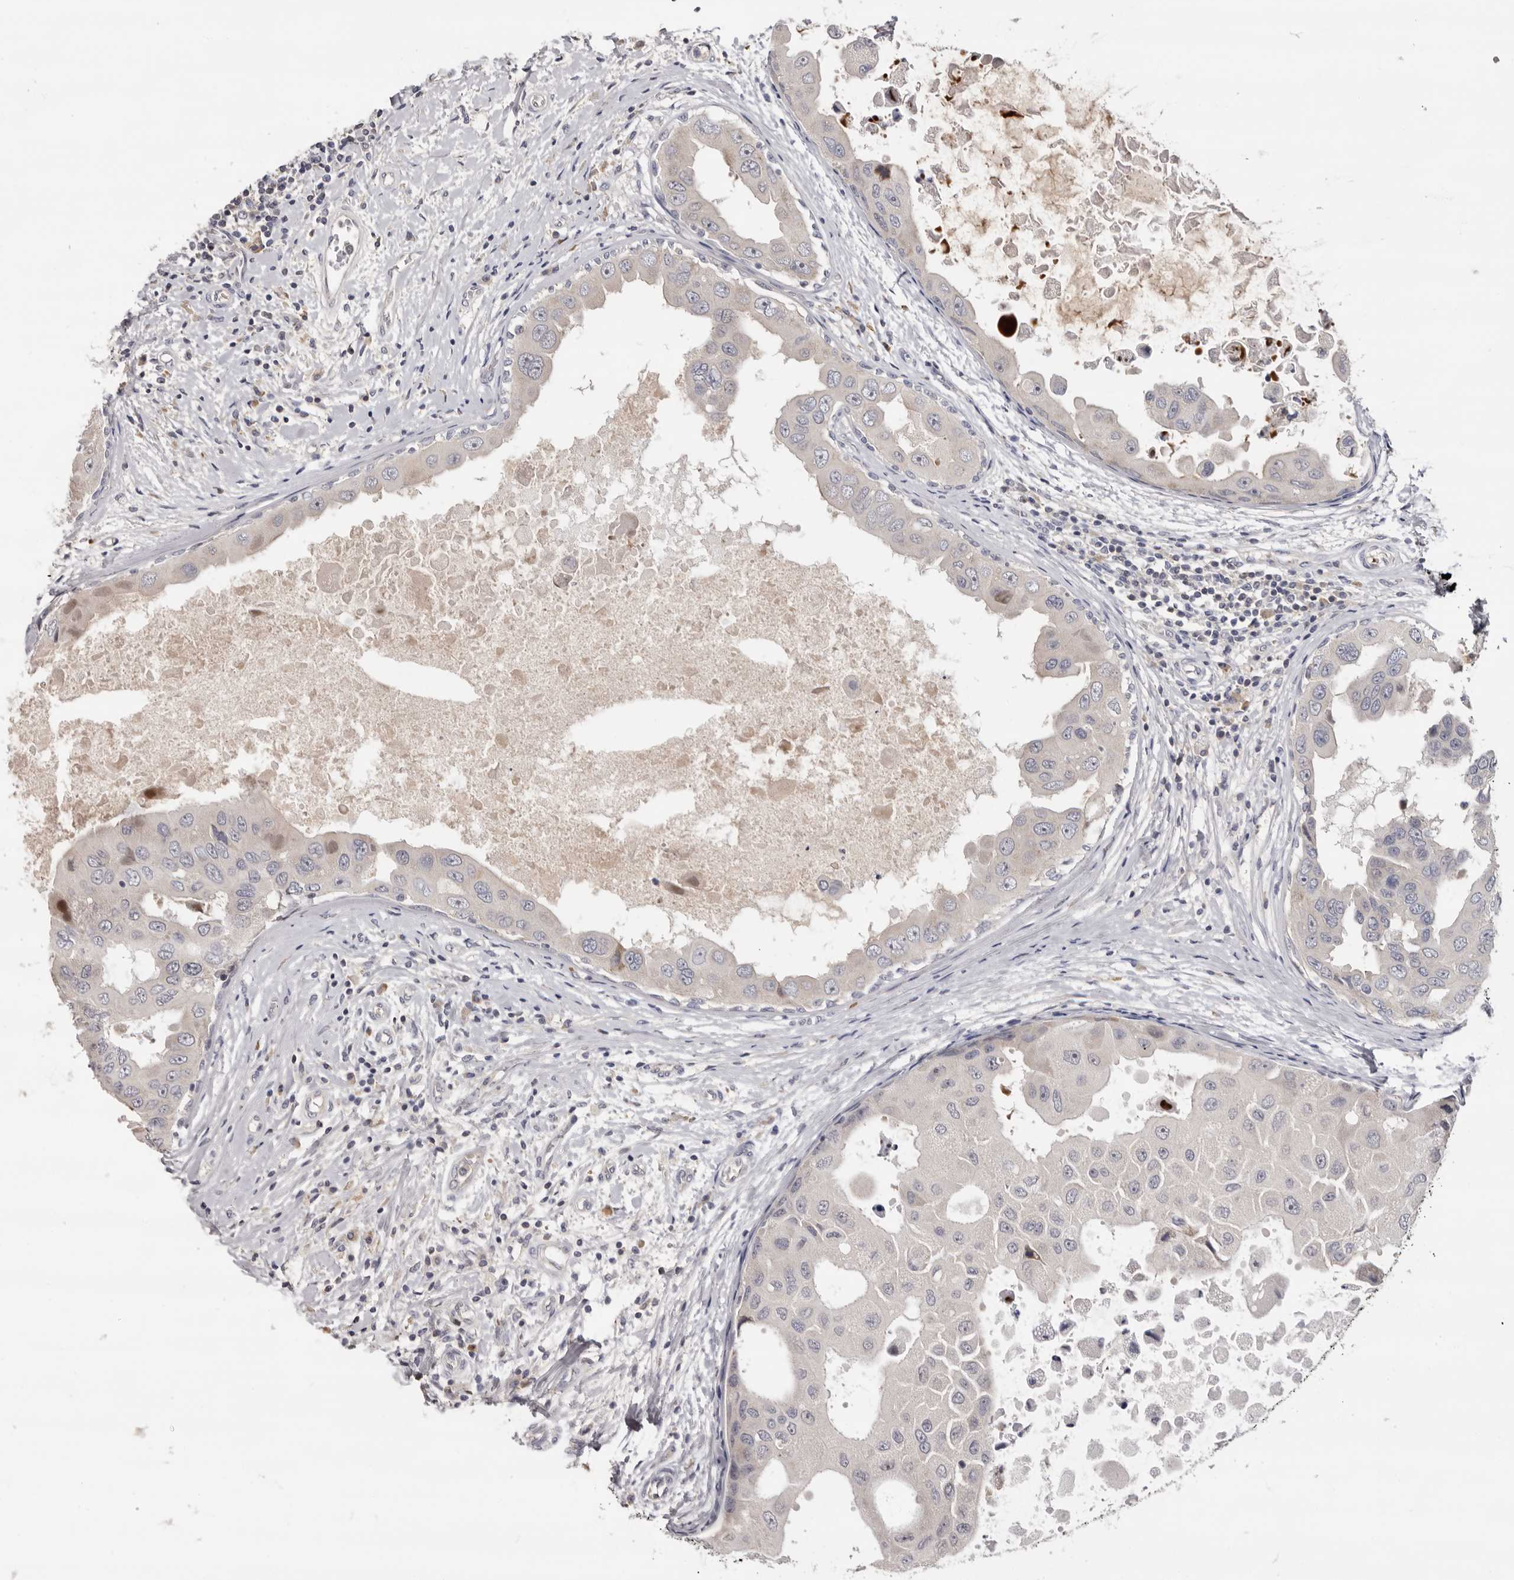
{"staining": {"intensity": "negative", "quantity": "none", "location": "none"}, "tissue": "breast cancer", "cell_type": "Tumor cells", "image_type": "cancer", "snomed": [{"axis": "morphology", "description": "Duct carcinoma"}, {"axis": "topography", "description": "Breast"}], "caption": "Immunohistochemistry photomicrograph of neoplastic tissue: human breast intraductal carcinoma stained with DAB demonstrates no significant protein staining in tumor cells.", "gene": "KIF2B", "patient": {"sex": "female", "age": 27}}